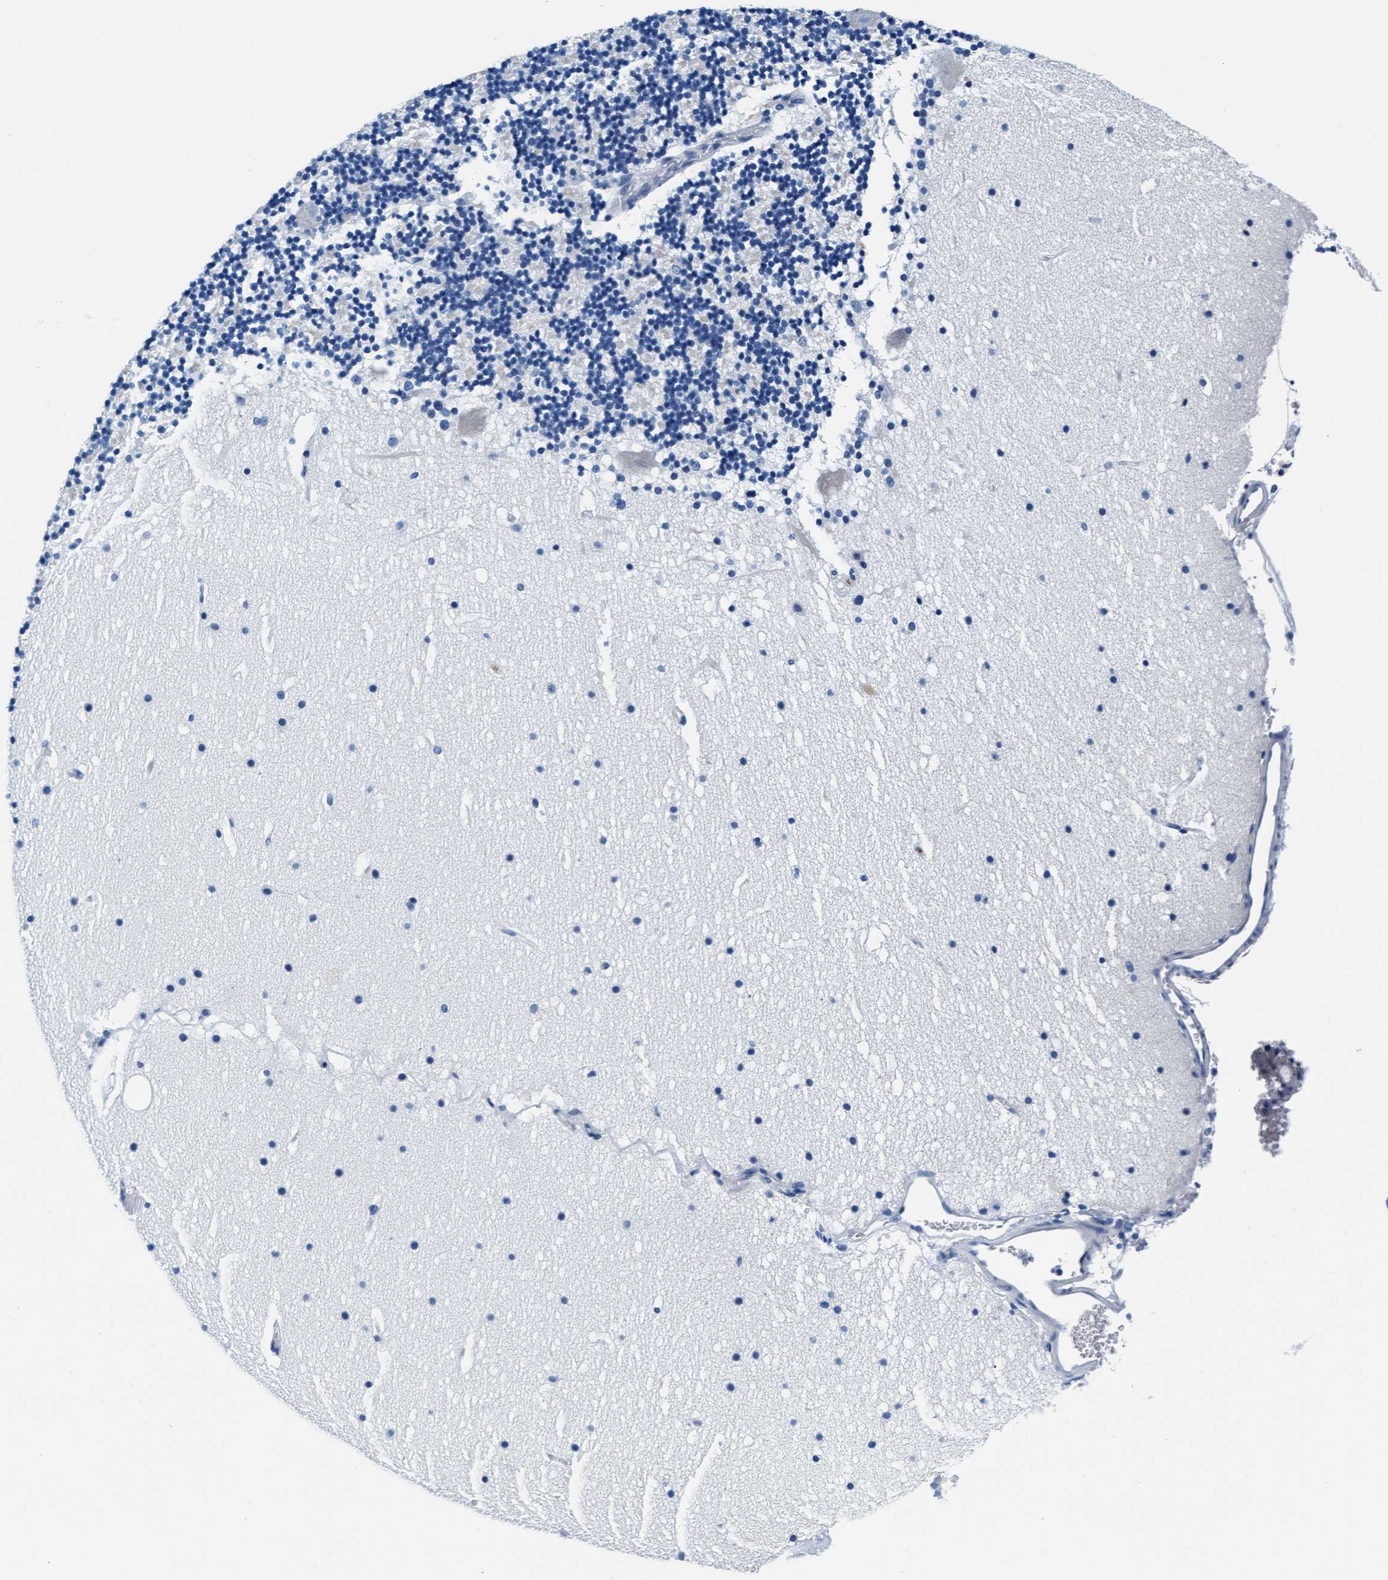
{"staining": {"intensity": "negative", "quantity": "none", "location": "none"}, "tissue": "cerebellum", "cell_type": "Cells in granular layer", "image_type": "normal", "snomed": [{"axis": "morphology", "description": "Normal tissue, NOS"}, {"axis": "topography", "description": "Cerebellum"}], "caption": "Immunohistochemistry photomicrograph of unremarkable human cerebellum stained for a protein (brown), which shows no positivity in cells in granular layer. (DAB (3,3'-diaminobenzidine) immunohistochemistry, high magnification).", "gene": "MMP8", "patient": {"sex": "male", "age": 57}}